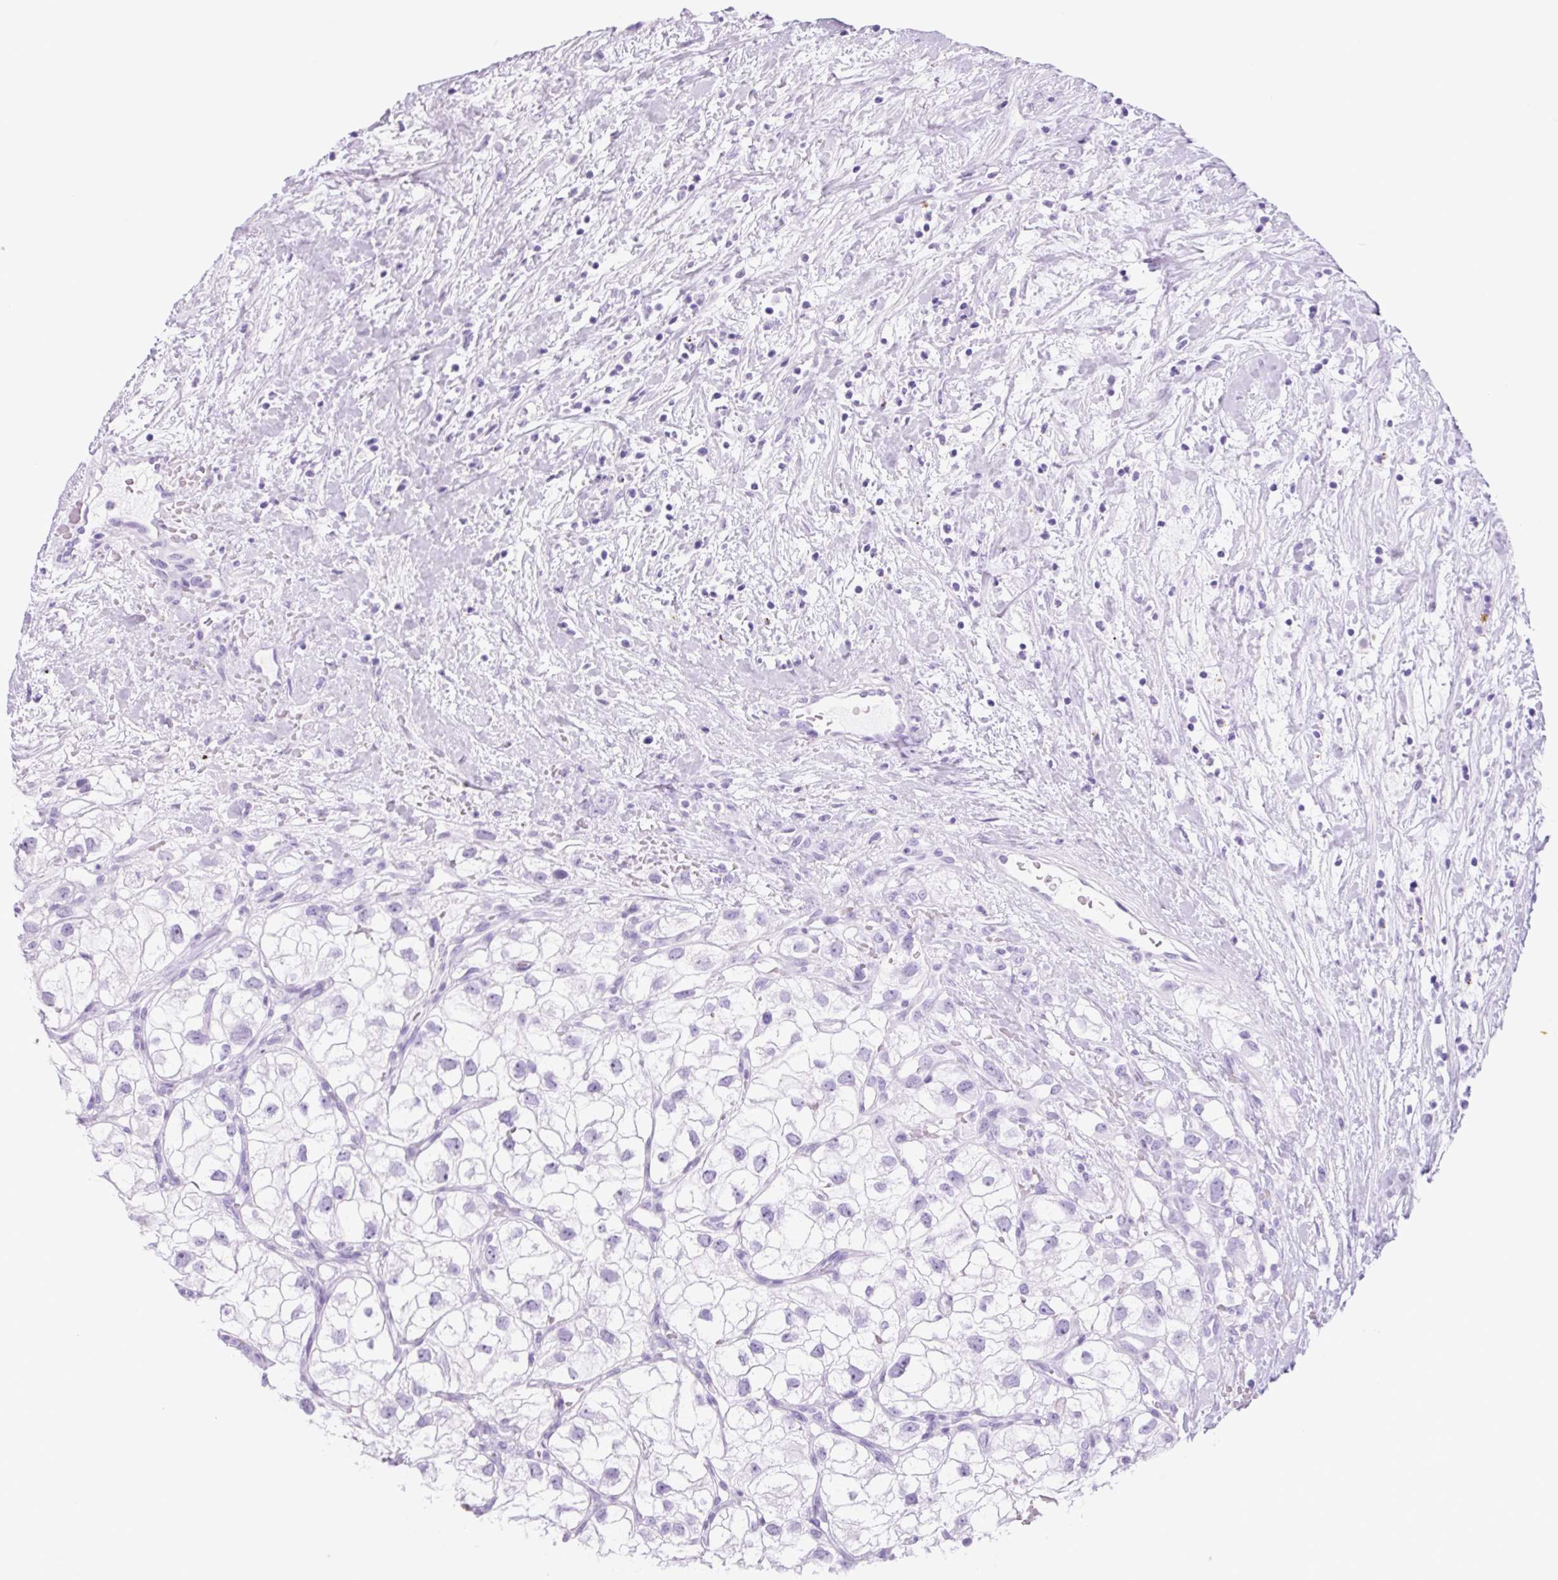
{"staining": {"intensity": "negative", "quantity": "none", "location": "none"}, "tissue": "renal cancer", "cell_type": "Tumor cells", "image_type": "cancer", "snomed": [{"axis": "morphology", "description": "Adenocarcinoma, NOS"}, {"axis": "topography", "description": "Kidney"}], "caption": "Histopathology image shows no significant protein expression in tumor cells of renal adenocarcinoma. The staining was performed using DAB (3,3'-diaminobenzidine) to visualize the protein expression in brown, while the nuclei were stained in blue with hematoxylin (Magnification: 20x).", "gene": "PLA2G4A", "patient": {"sex": "male", "age": 59}}